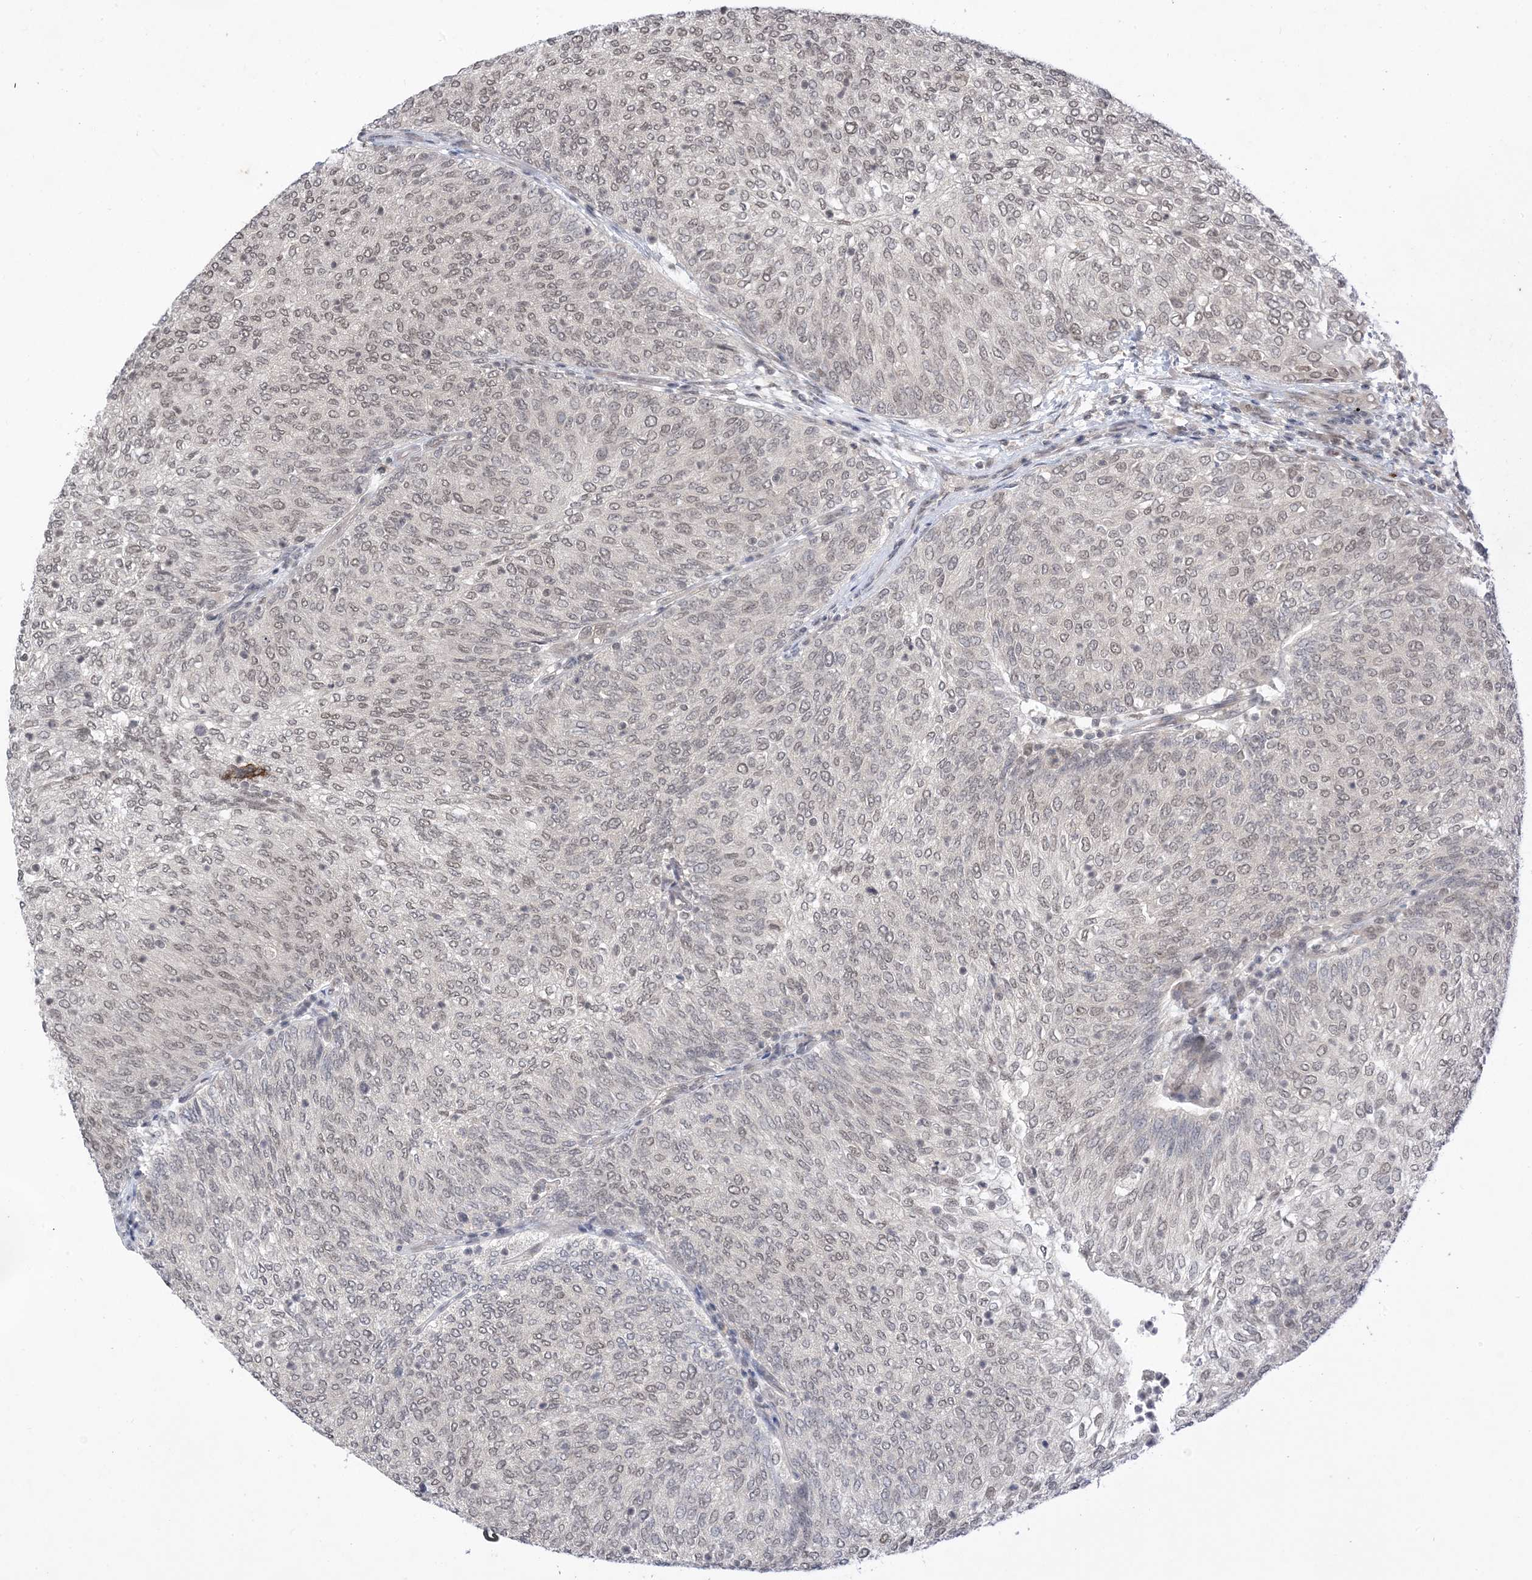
{"staining": {"intensity": "weak", "quantity": "25%-75%", "location": "nuclear"}, "tissue": "urothelial cancer", "cell_type": "Tumor cells", "image_type": "cancer", "snomed": [{"axis": "morphology", "description": "Urothelial carcinoma, Low grade"}, {"axis": "topography", "description": "Urinary bladder"}], "caption": "Weak nuclear positivity is identified in approximately 25%-75% of tumor cells in urothelial cancer.", "gene": "RANBP9", "patient": {"sex": "female", "age": 79}}